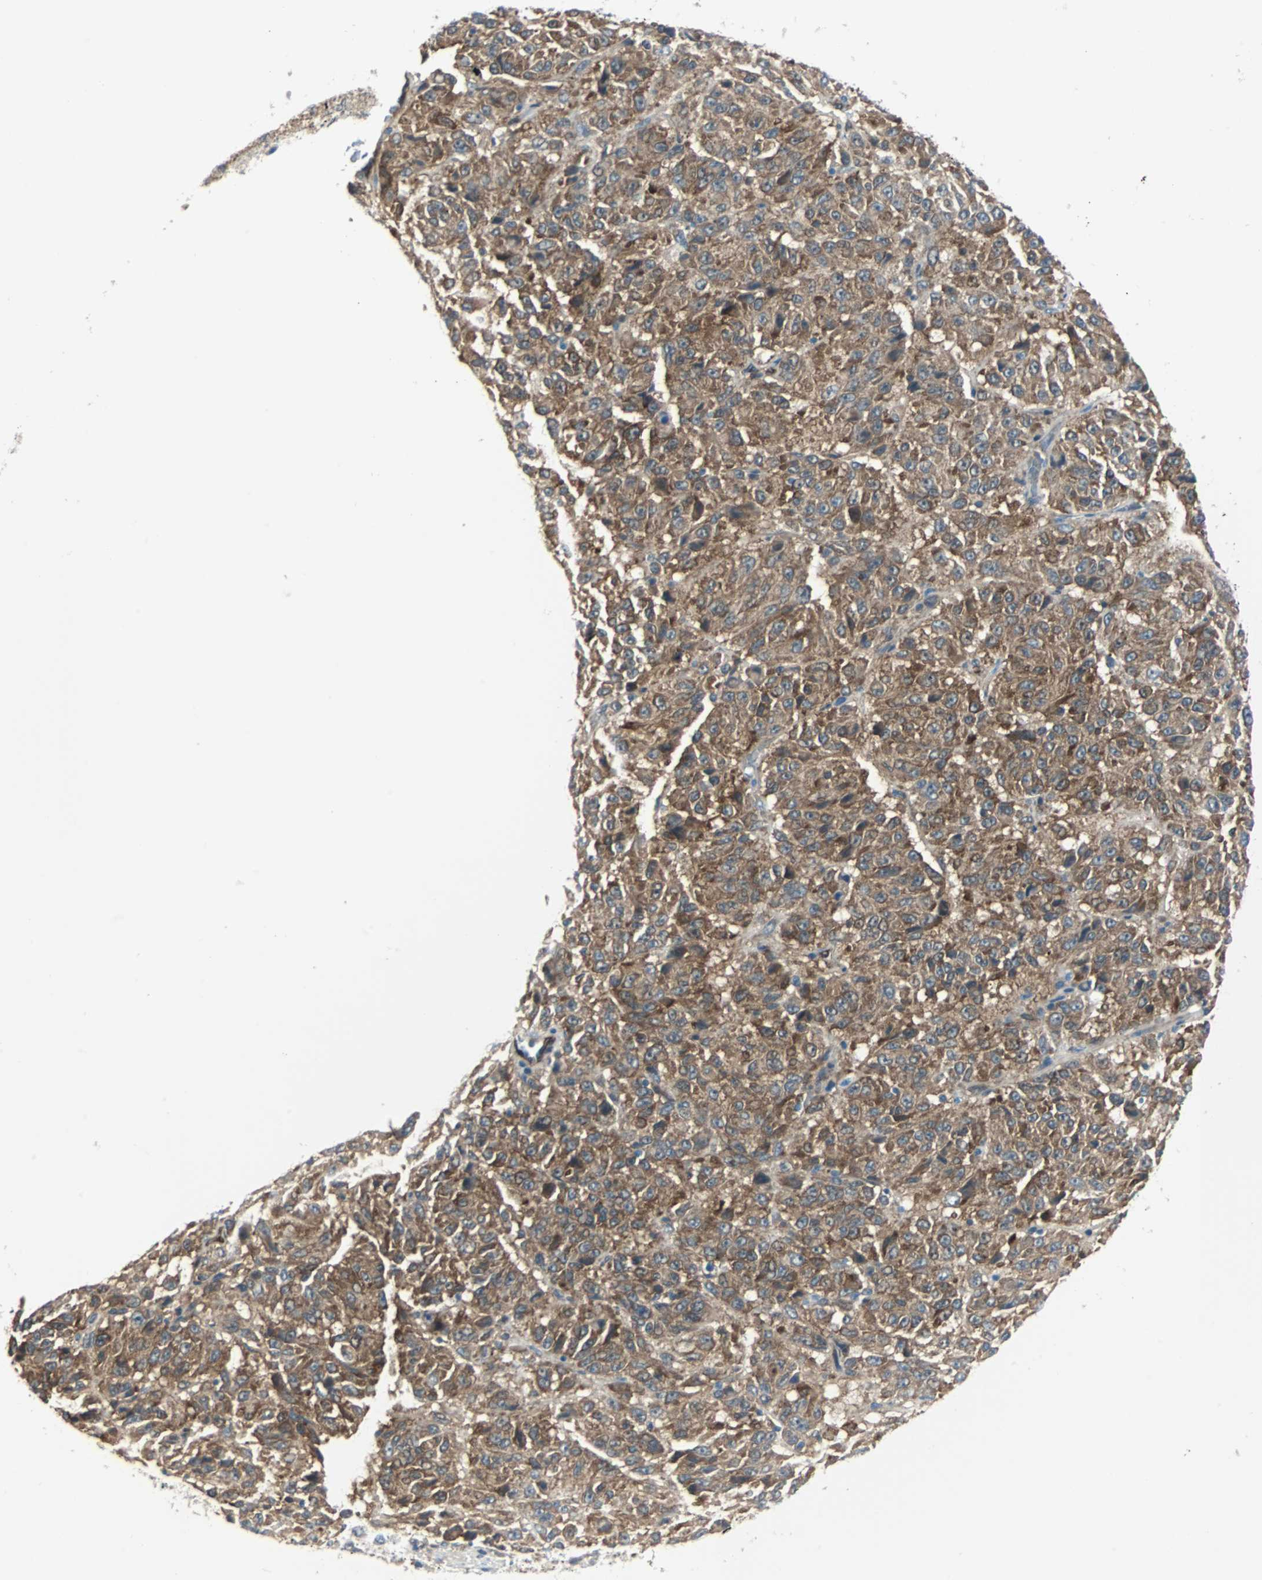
{"staining": {"intensity": "strong", "quantity": ">75%", "location": "cytoplasmic/membranous"}, "tissue": "melanoma", "cell_type": "Tumor cells", "image_type": "cancer", "snomed": [{"axis": "morphology", "description": "Malignant melanoma, Metastatic site"}, {"axis": "topography", "description": "Lung"}], "caption": "Tumor cells exhibit high levels of strong cytoplasmic/membranous positivity in about >75% of cells in human malignant melanoma (metastatic site).", "gene": "SWAP70", "patient": {"sex": "male", "age": 64}}